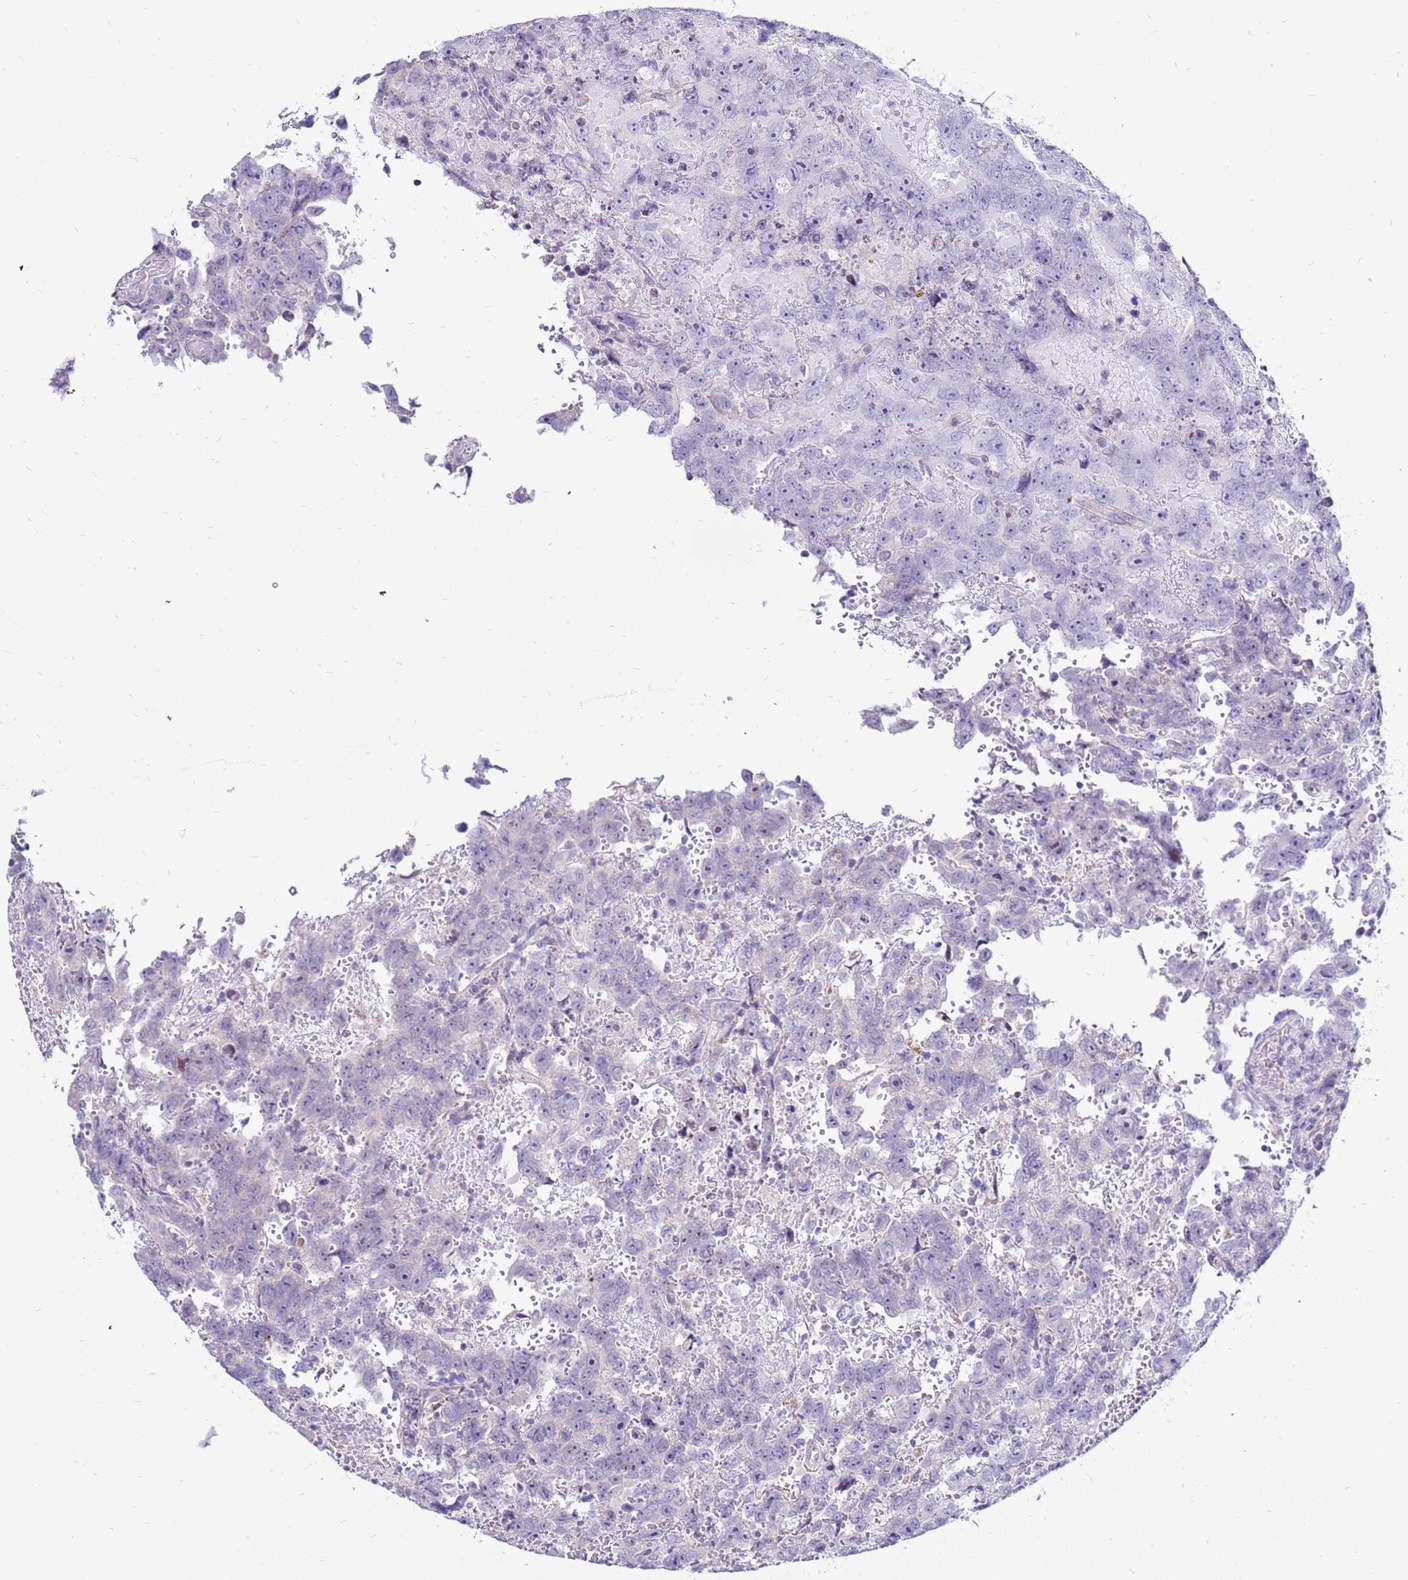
{"staining": {"intensity": "negative", "quantity": "none", "location": "none"}, "tissue": "testis cancer", "cell_type": "Tumor cells", "image_type": "cancer", "snomed": [{"axis": "morphology", "description": "Carcinoma, Embryonal, NOS"}, {"axis": "topography", "description": "Testis"}], "caption": "Immunohistochemistry (IHC) micrograph of human testis cancer stained for a protein (brown), which exhibits no positivity in tumor cells.", "gene": "IGF1R", "patient": {"sex": "male", "age": 45}}